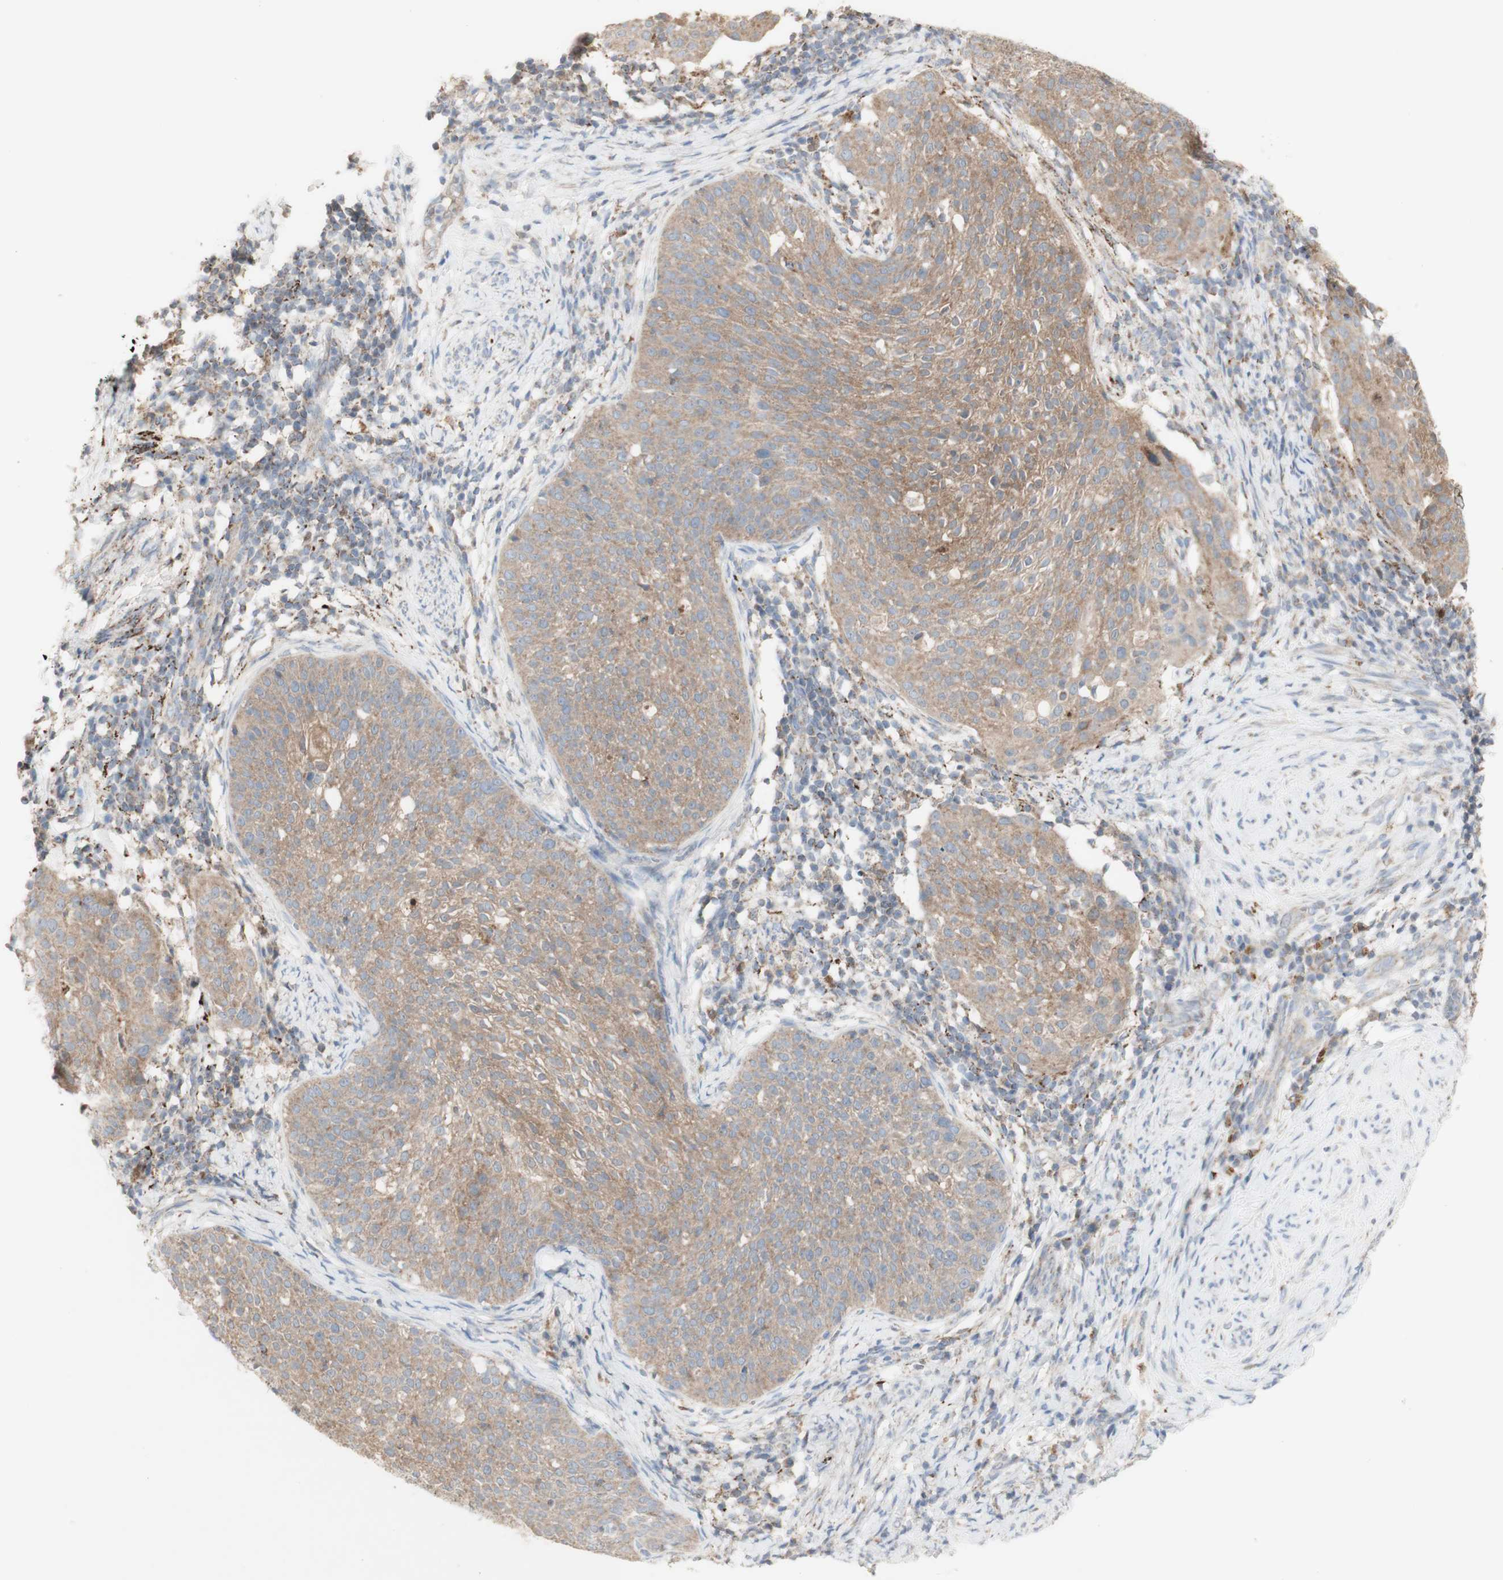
{"staining": {"intensity": "weak", "quantity": ">75%", "location": "cytoplasmic/membranous"}, "tissue": "cervical cancer", "cell_type": "Tumor cells", "image_type": "cancer", "snomed": [{"axis": "morphology", "description": "Squamous cell carcinoma, NOS"}, {"axis": "topography", "description": "Cervix"}], "caption": "There is low levels of weak cytoplasmic/membranous staining in tumor cells of cervical cancer, as demonstrated by immunohistochemical staining (brown color).", "gene": "CNTNAP1", "patient": {"sex": "female", "age": 51}}